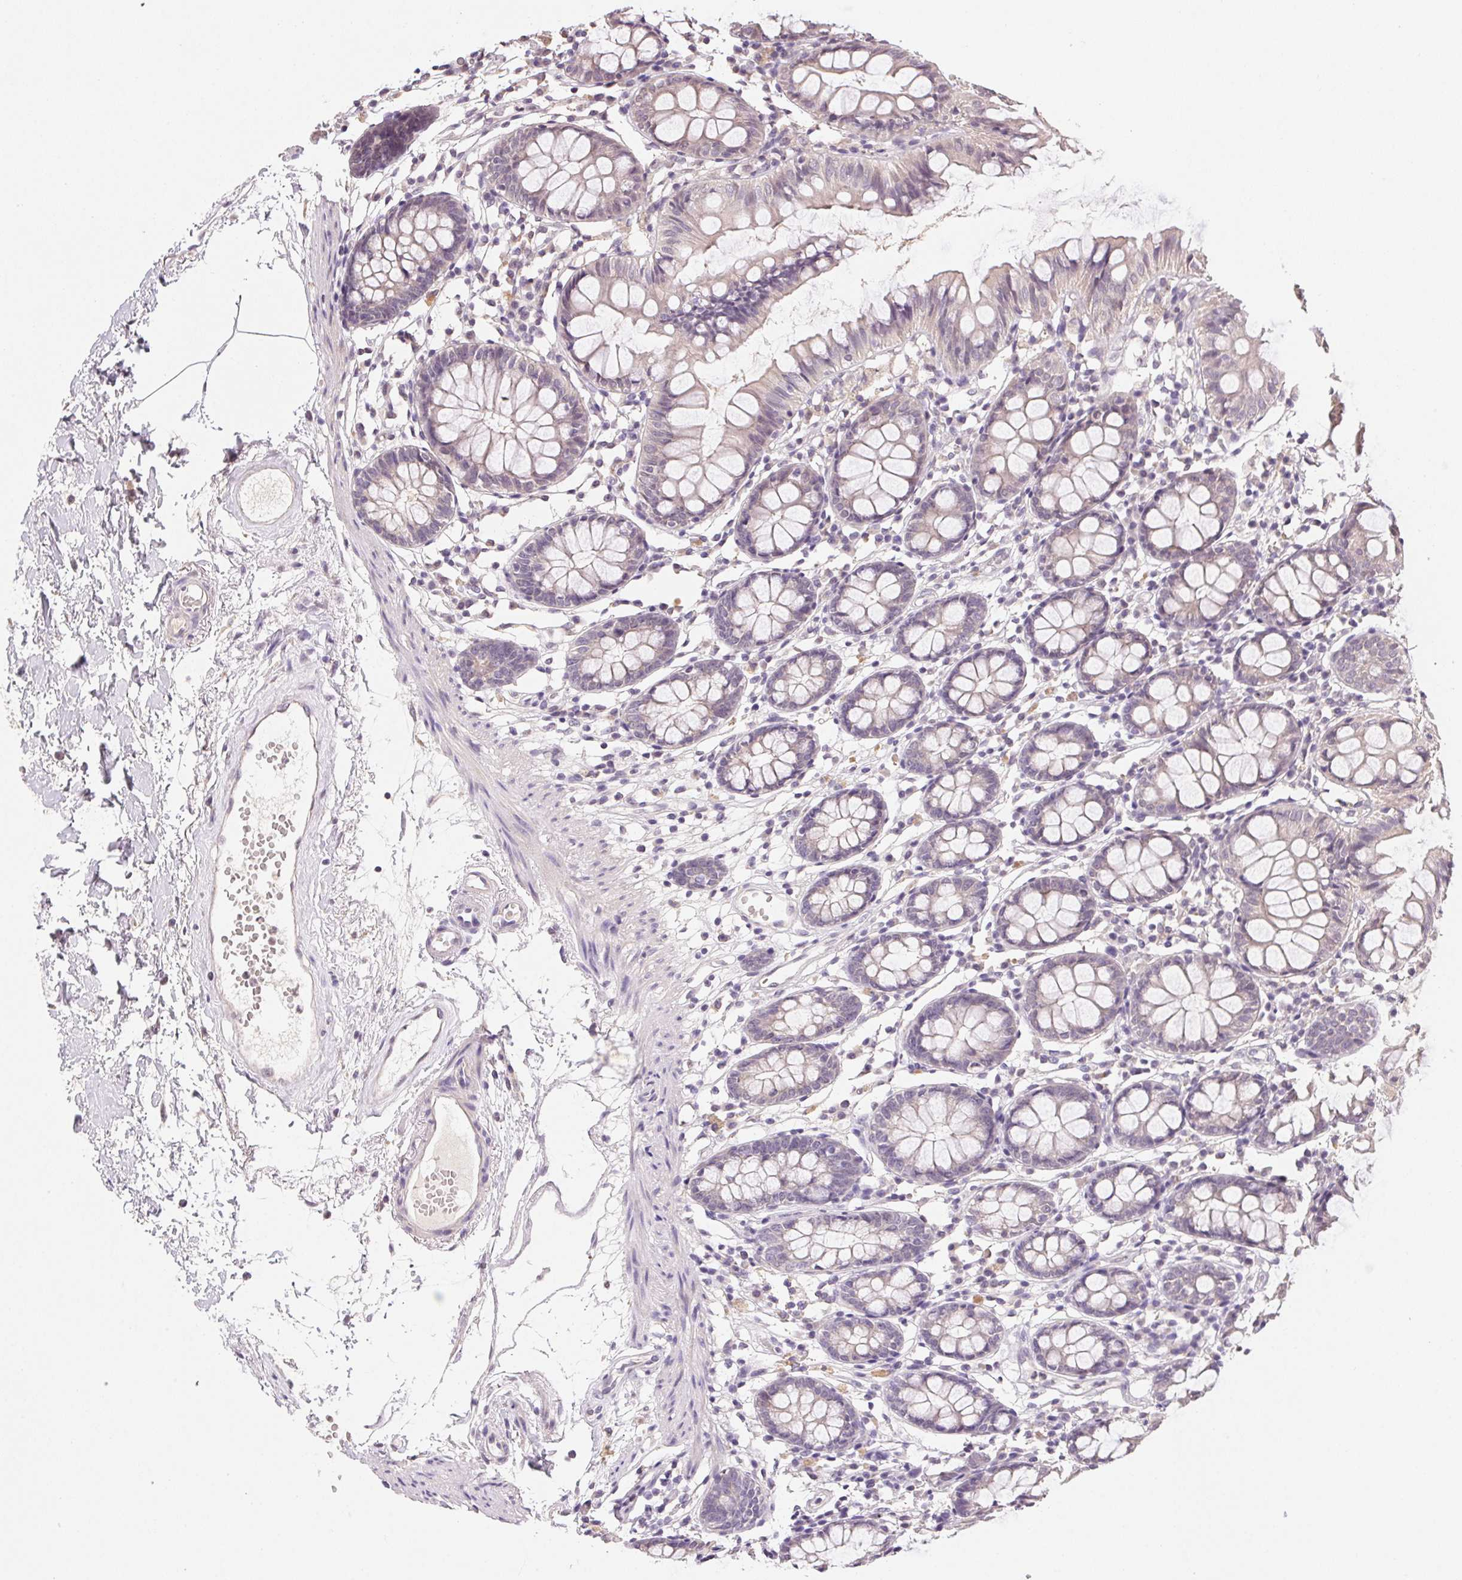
{"staining": {"intensity": "negative", "quantity": "none", "location": "none"}, "tissue": "colon", "cell_type": "Endothelial cells", "image_type": "normal", "snomed": [{"axis": "morphology", "description": "Normal tissue, NOS"}, {"axis": "topography", "description": "Colon"}], "caption": "Photomicrograph shows no significant protein expression in endothelial cells of benign colon.", "gene": "ALDH8A1", "patient": {"sex": "female", "age": 84}}